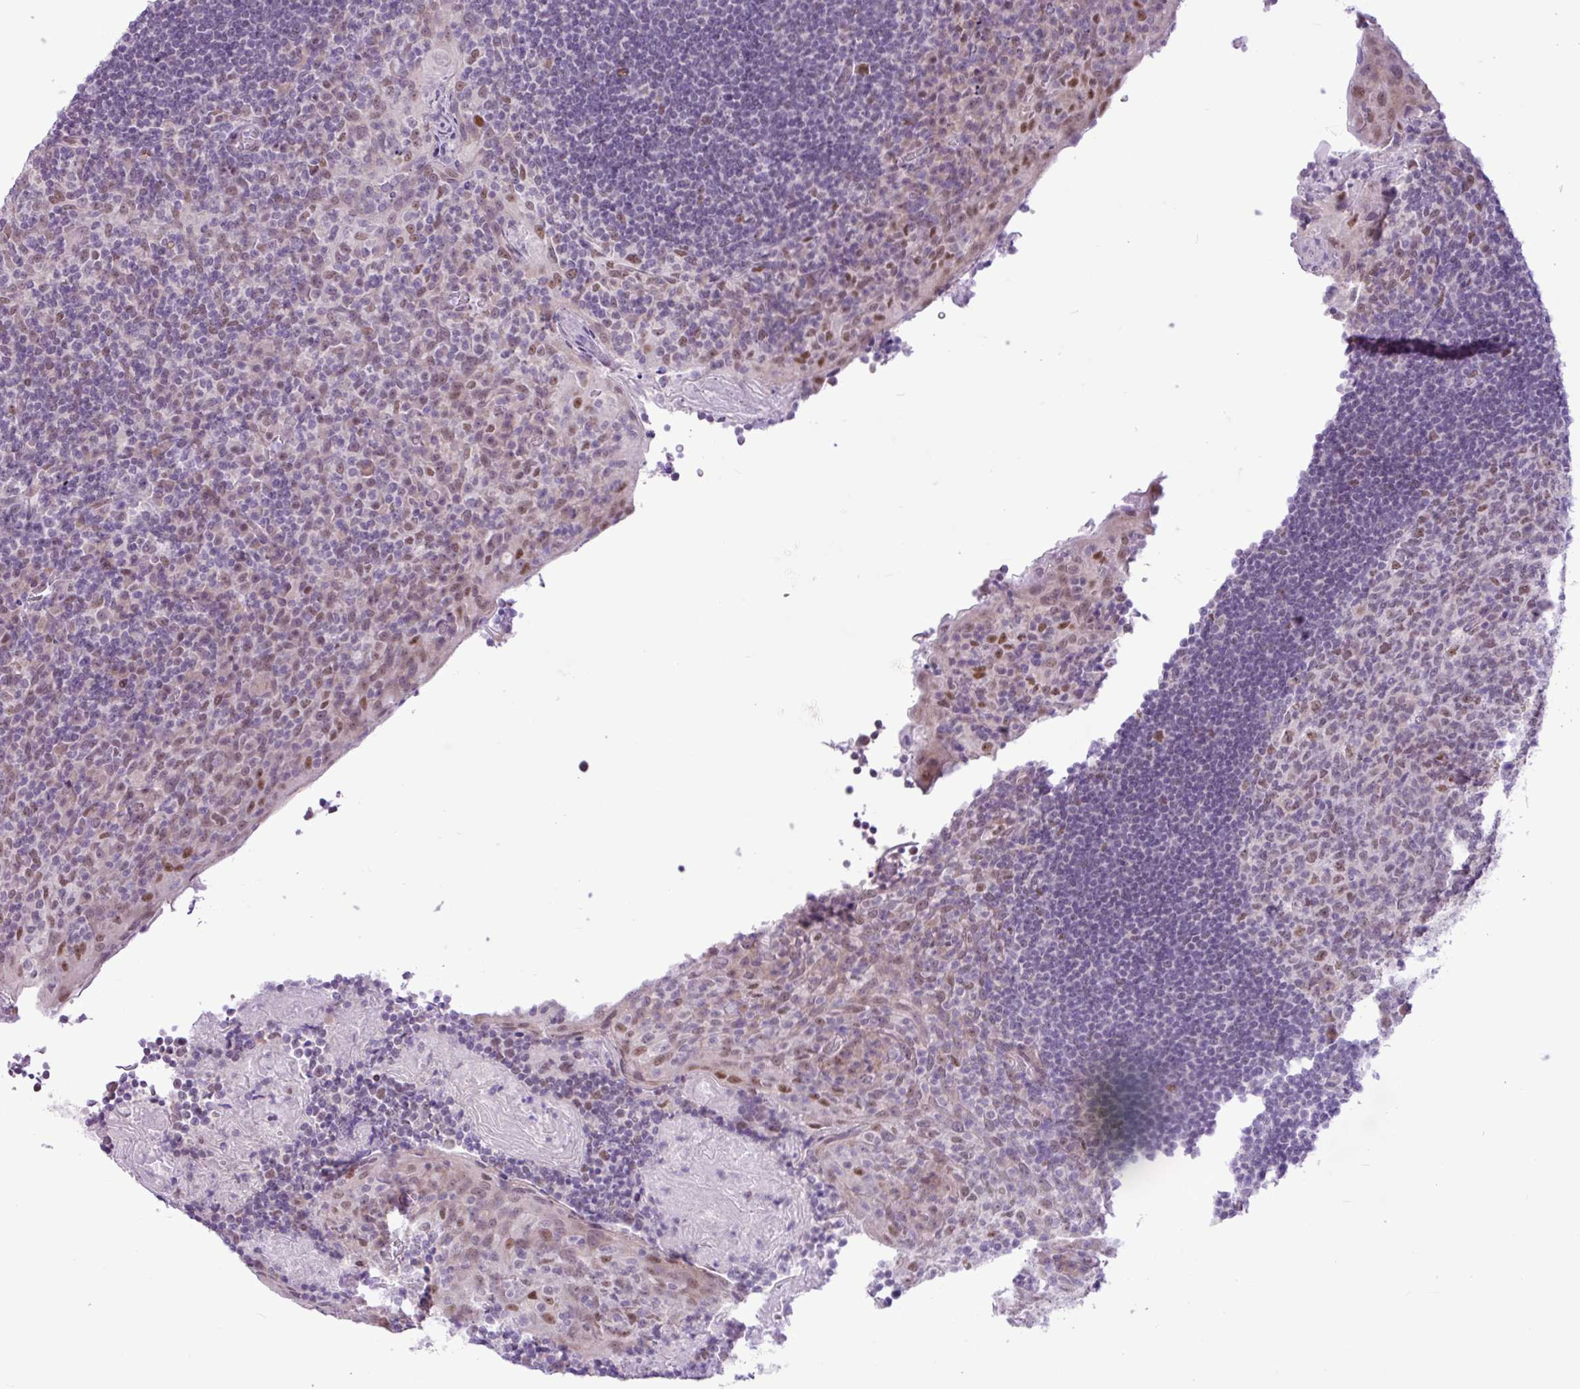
{"staining": {"intensity": "weak", "quantity": "<25%", "location": "nuclear"}, "tissue": "tonsil", "cell_type": "Germinal center cells", "image_type": "normal", "snomed": [{"axis": "morphology", "description": "Normal tissue, NOS"}, {"axis": "topography", "description": "Tonsil"}], "caption": "Immunohistochemical staining of benign tonsil displays no significant staining in germinal center cells.", "gene": "ELOA2", "patient": {"sex": "male", "age": 17}}